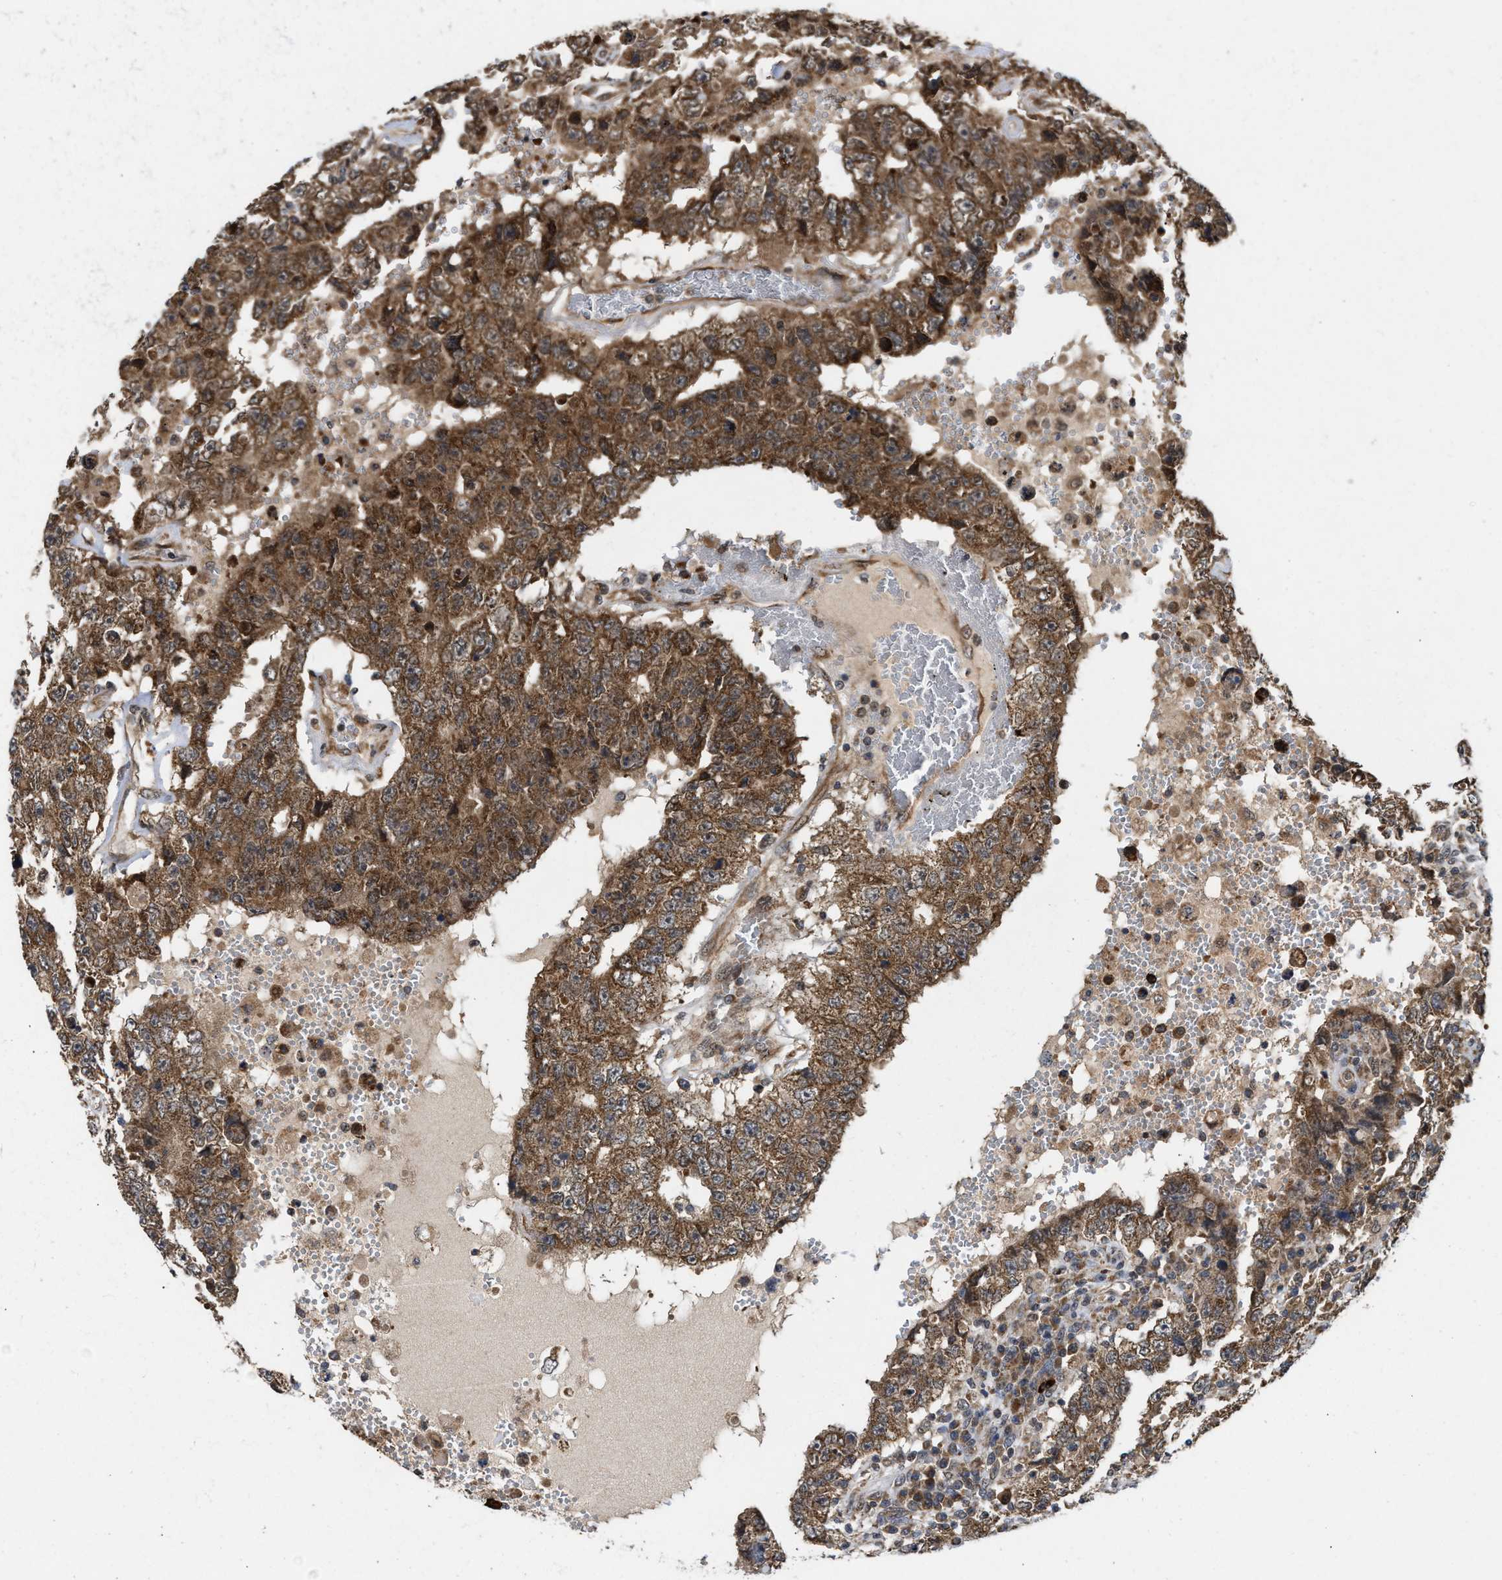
{"staining": {"intensity": "moderate", "quantity": ">75%", "location": "cytoplasmic/membranous"}, "tissue": "testis cancer", "cell_type": "Tumor cells", "image_type": "cancer", "snomed": [{"axis": "morphology", "description": "Carcinoma, Embryonal, NOS"}, {"axis": "topography", "description": "Testis"}], "caption": "This image displays testis cancer (embryonal carcinoma) stained with immunohistochemistry to label a protein in brown. The cytoplasmic/membranous of tumor cells show moderate positivity for the protein. Nuclei are counter-stained blue.", "gene": "CFLAR", "patient": {"sex": "male", "age": 26}}